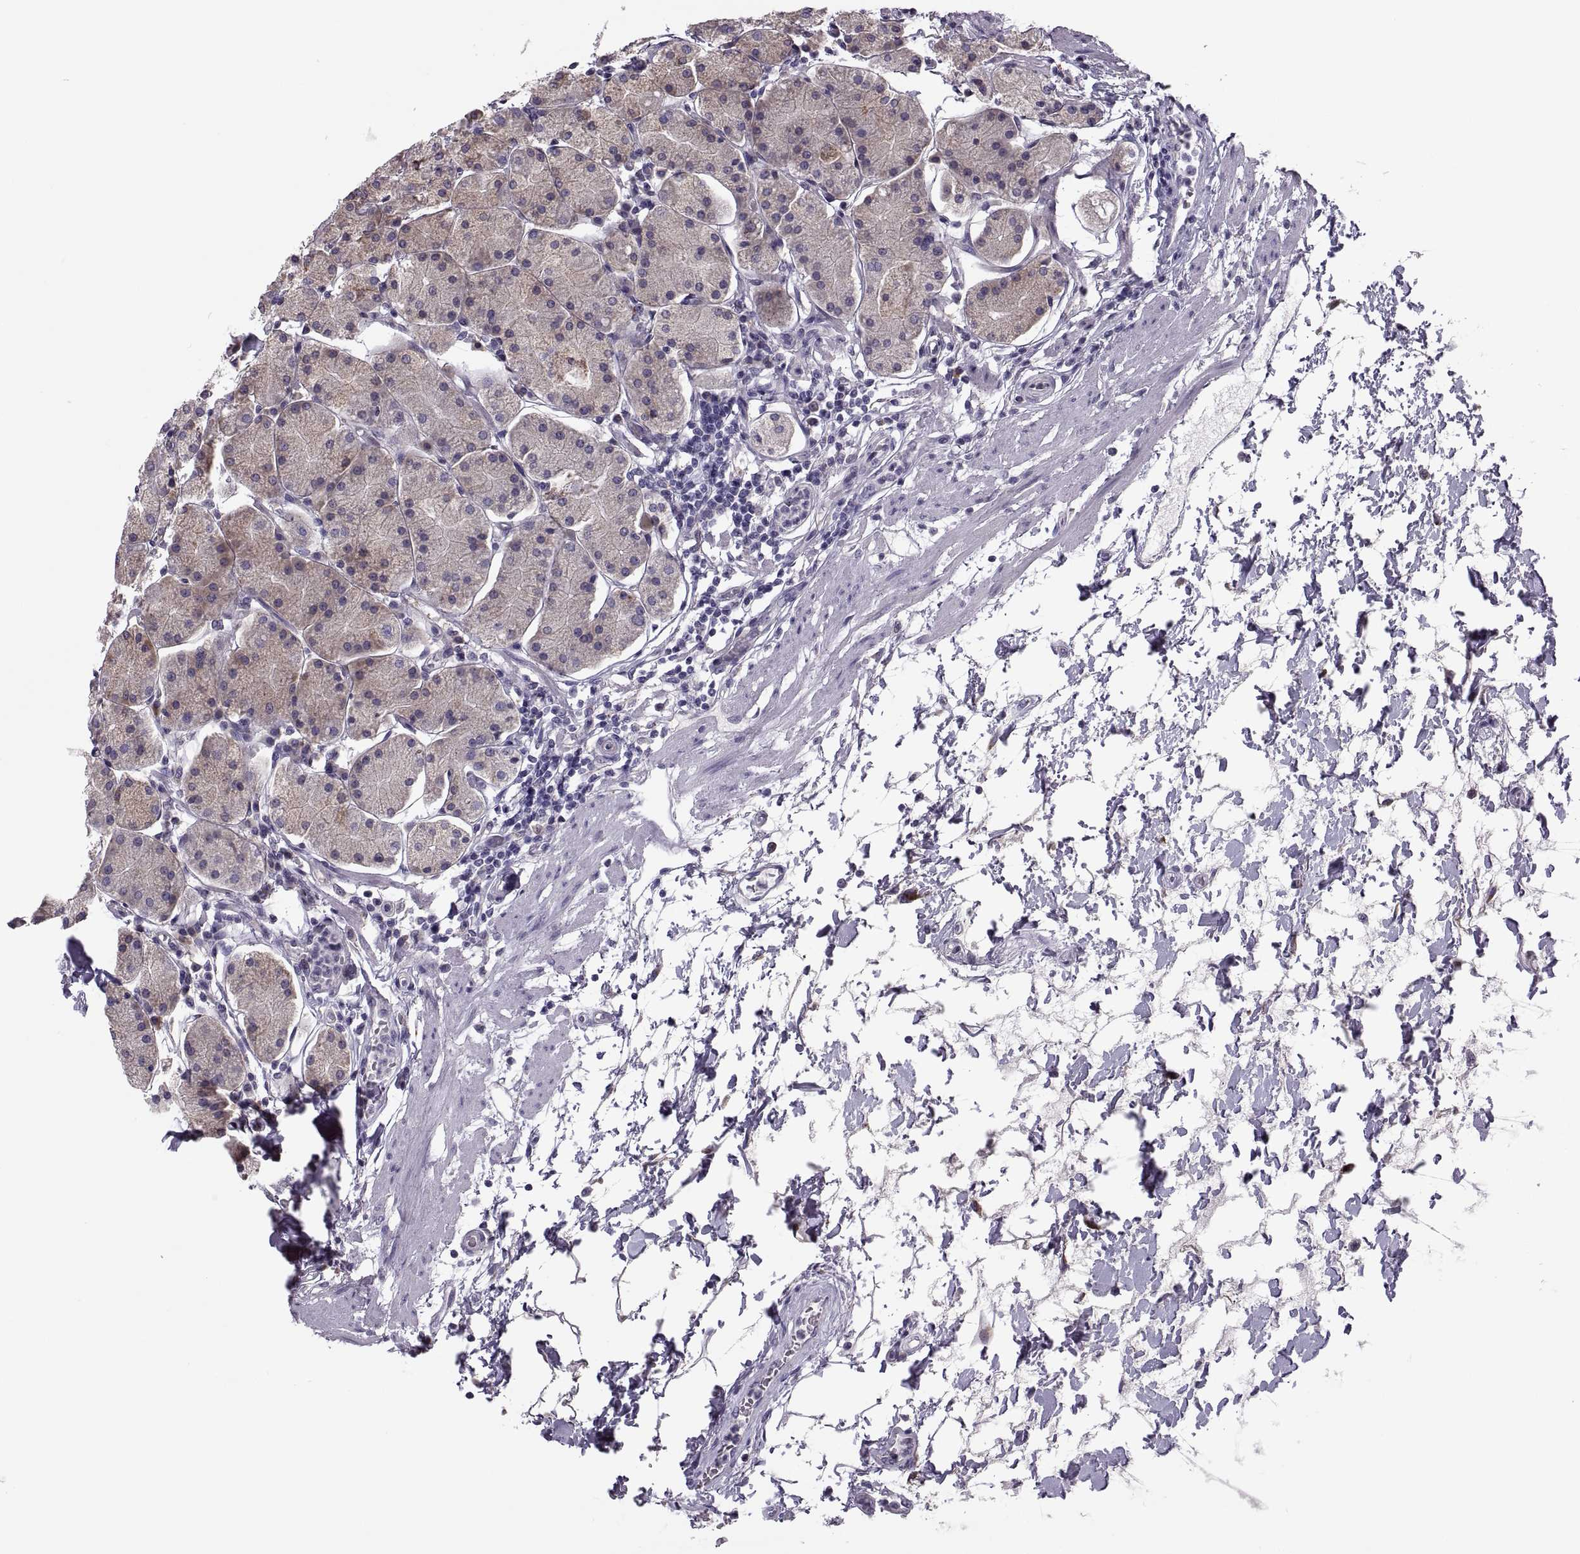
{"staining": {"intensity": "moderate", "quantity": "25%-75%", "location": "cytoplasmic/membranous"}, "tissue": "stomach", "cell_type": "Glandular cells", "image_type": "normal", "snomed": [{"axis": "morphology", "description": "Normal tissue, NOS"}, {"axis": "topography", "description": "Stomach"}], "caption": "The immunohistochemical stain shows moderate cytoplasmic/membranous staining in glandular cells of normal stomach.", "gene": "LETM2", "patient": {"sex": "male", "age": 54}}